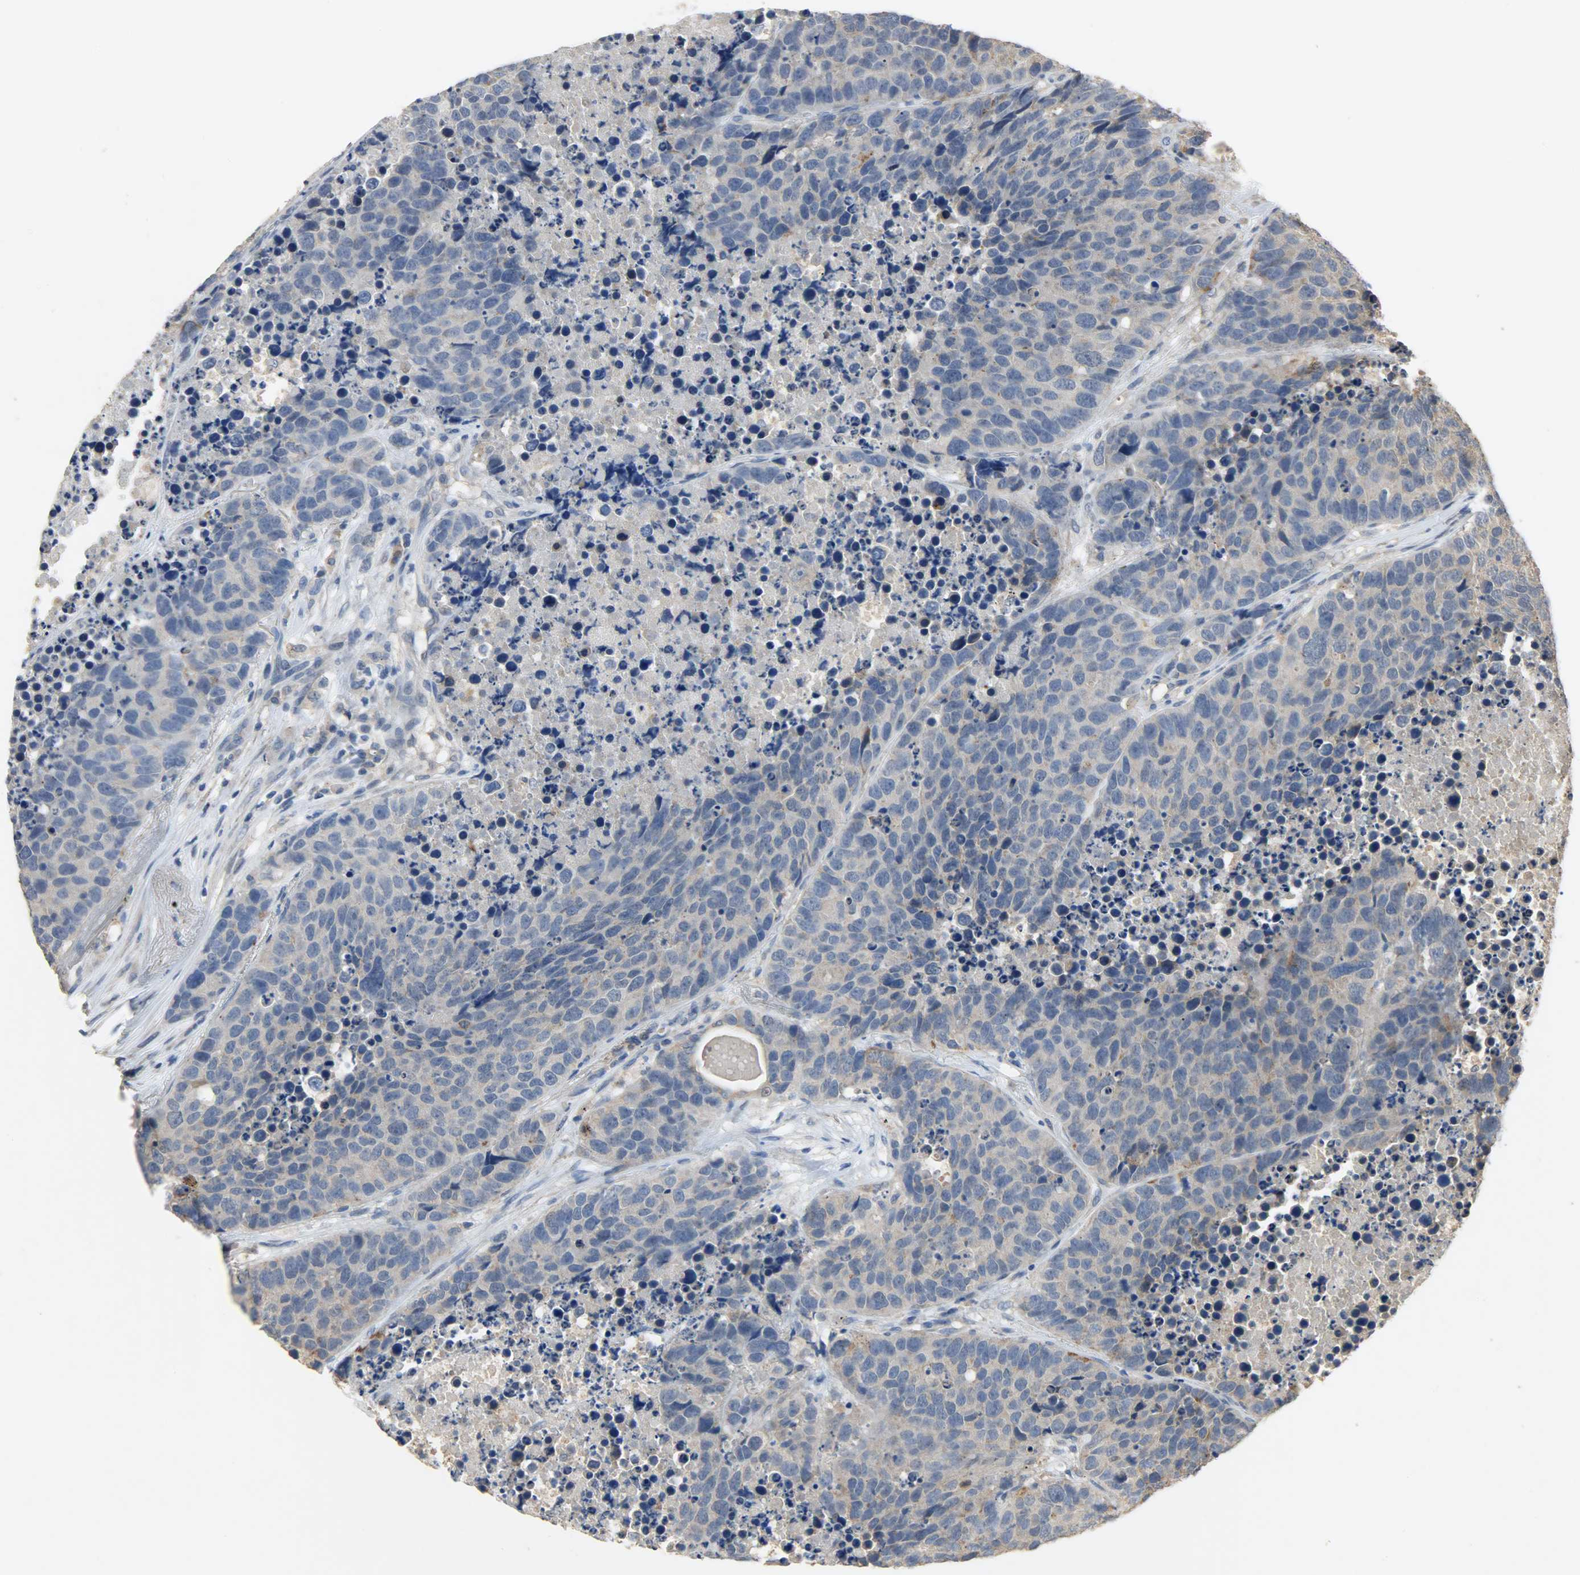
{"staining": {"intensity": "weak", "quantity": ">75%", "location": "cytoplasmic/membranous"}, "tissue": "carcinoid", "cell_type": "Tumor cells", "image_type": "cancer", "snomed": [{"axis": "morphology", "description": "Carcinoid, malignant, NOS"}, {"axis": "topography", "description": "Lung"}], "caption": "Carcinoid was stained to show a protein in brown. There is low levels of weak cytoplasmic/membranous staining in approximately >75% of tumor cells.", "gene": "CDKN2C", "patient": {"sex": "male", "age": 60}}